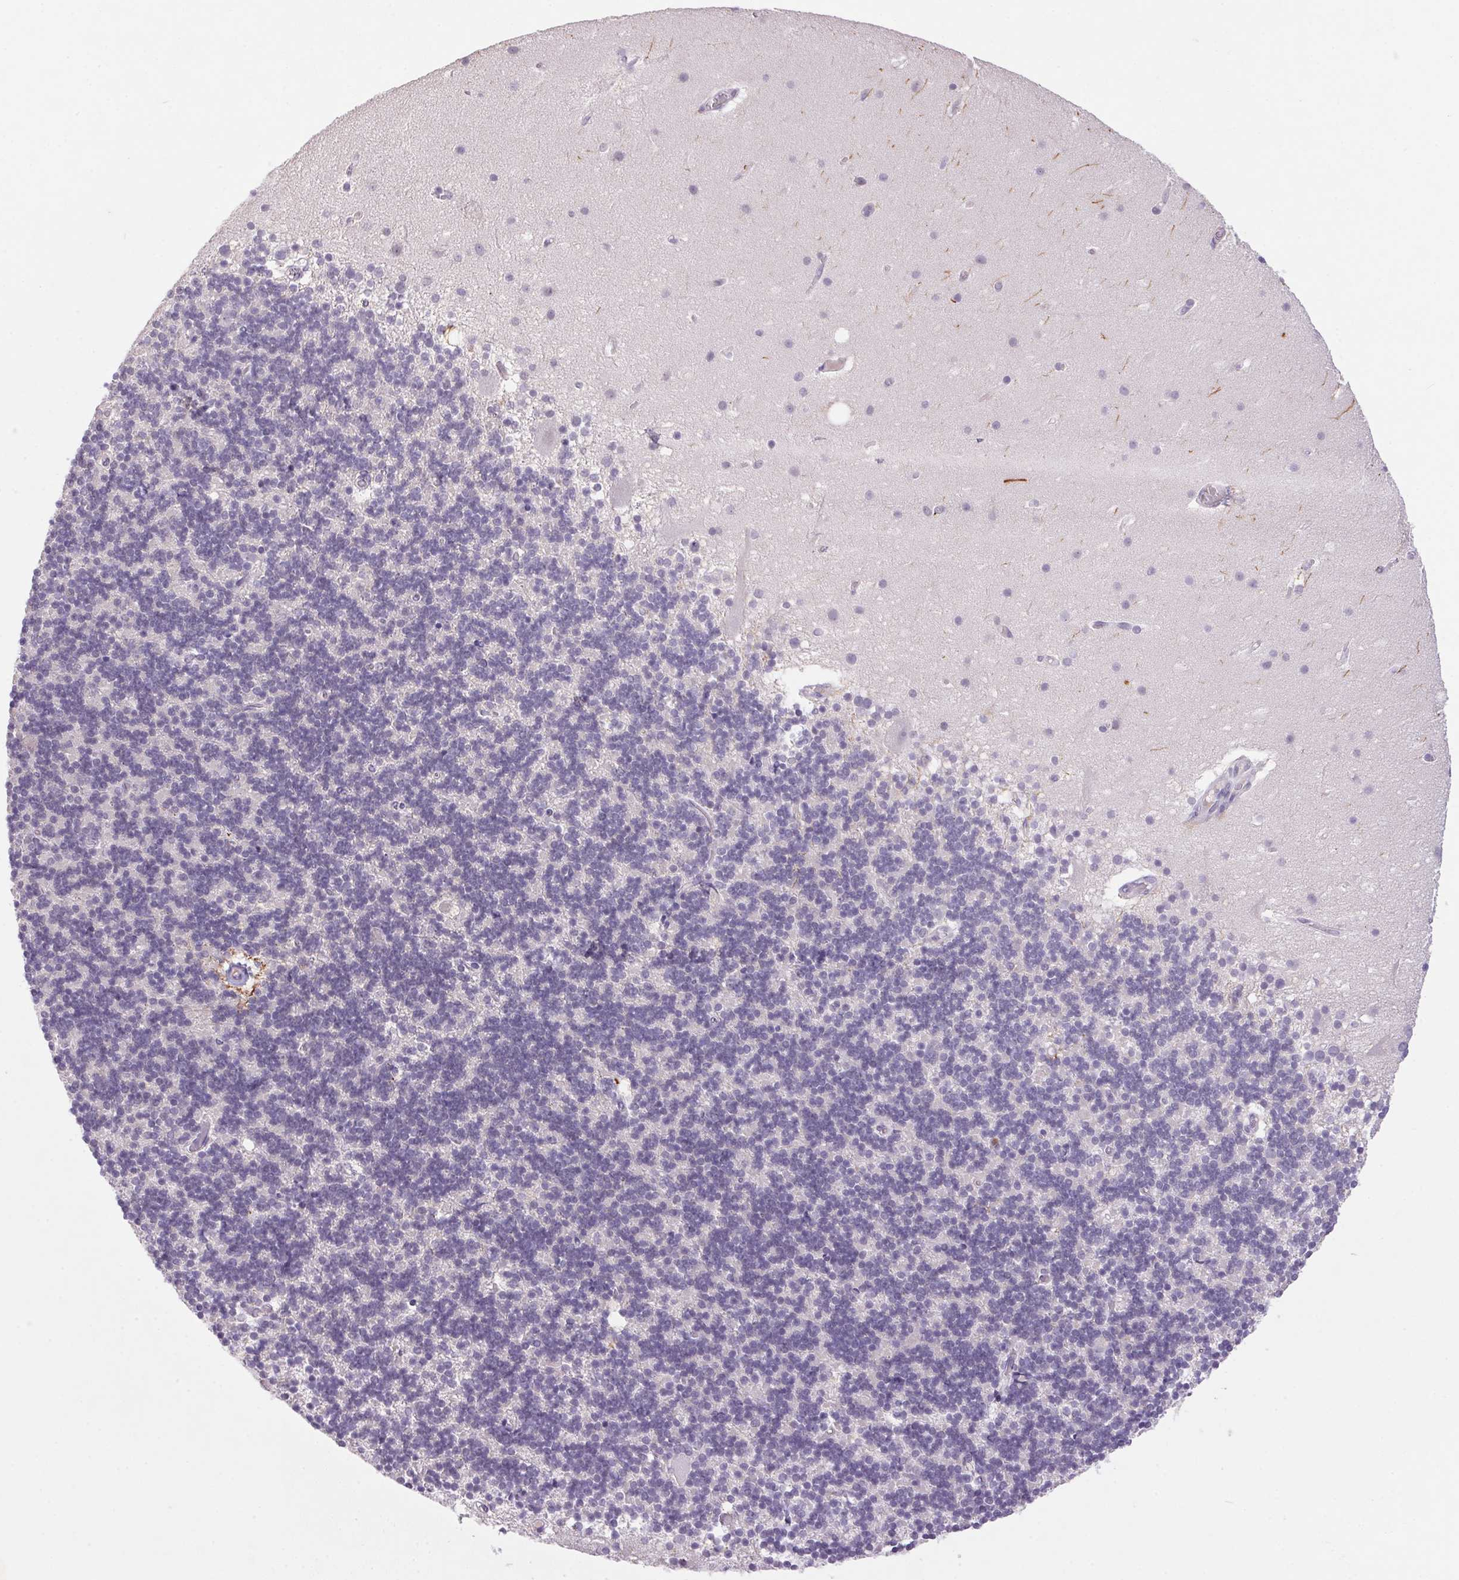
{"staining": {"intensity": "negative", "quantity": "none", "location": "none"}, "tissue": "cerebellum", "cell_type": "Cells in granular layer", "image_type": "normal", "snomed": [{"axis": "morphology", "description": "Normal tissue, NOS"}, {"axis": "topography", "description": "Cerebellum"}], "caption": "An IHC micrograph of normal cerebellum is shown. There is no staining in cells in granular layer of cerebellum.", "gene": "TRDN", "patient": {"sex": "male", "age": 70}}